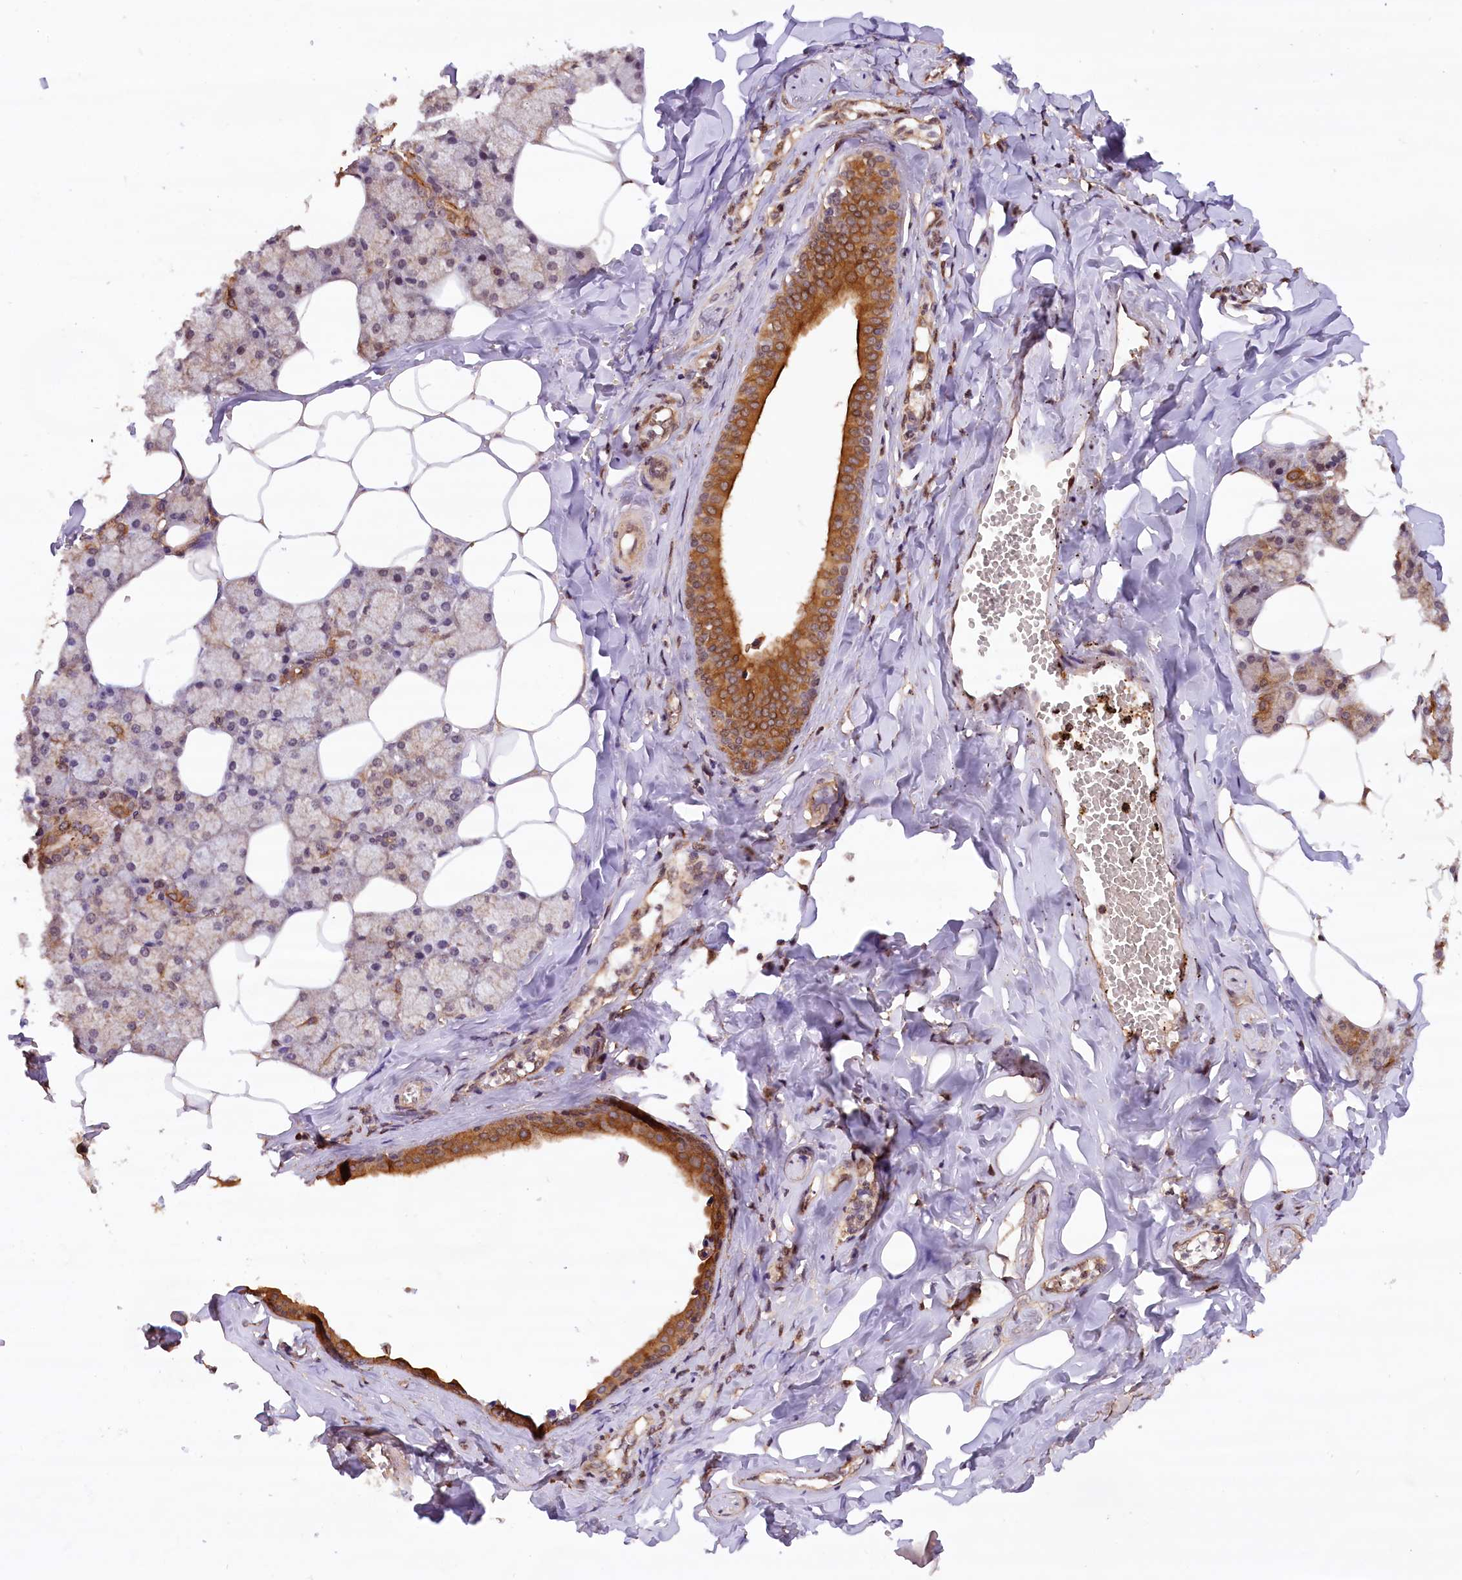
{"staining": {"intensity": "moderate", "quantity": ">75%", "location": "cytoplasmic/membranous,nuclear"}, "tissue": "salivary gland", "cell_type": "Glandular cells", "image_type": "normal", "snomed": [{"axis": "morphology", "description": "Normal tissue, NOS"}, {"axis": "topography", "description": "Salivary gland"}], "caption": "Immunohistochemical staining of benign human salivary gland exhibits medium levels of moderate cytoplasmic/membranous,nuclear positivity in about >75% of glandular cells.", "gene": "IST1", "patient": {"sex": "male", "age": 62}}